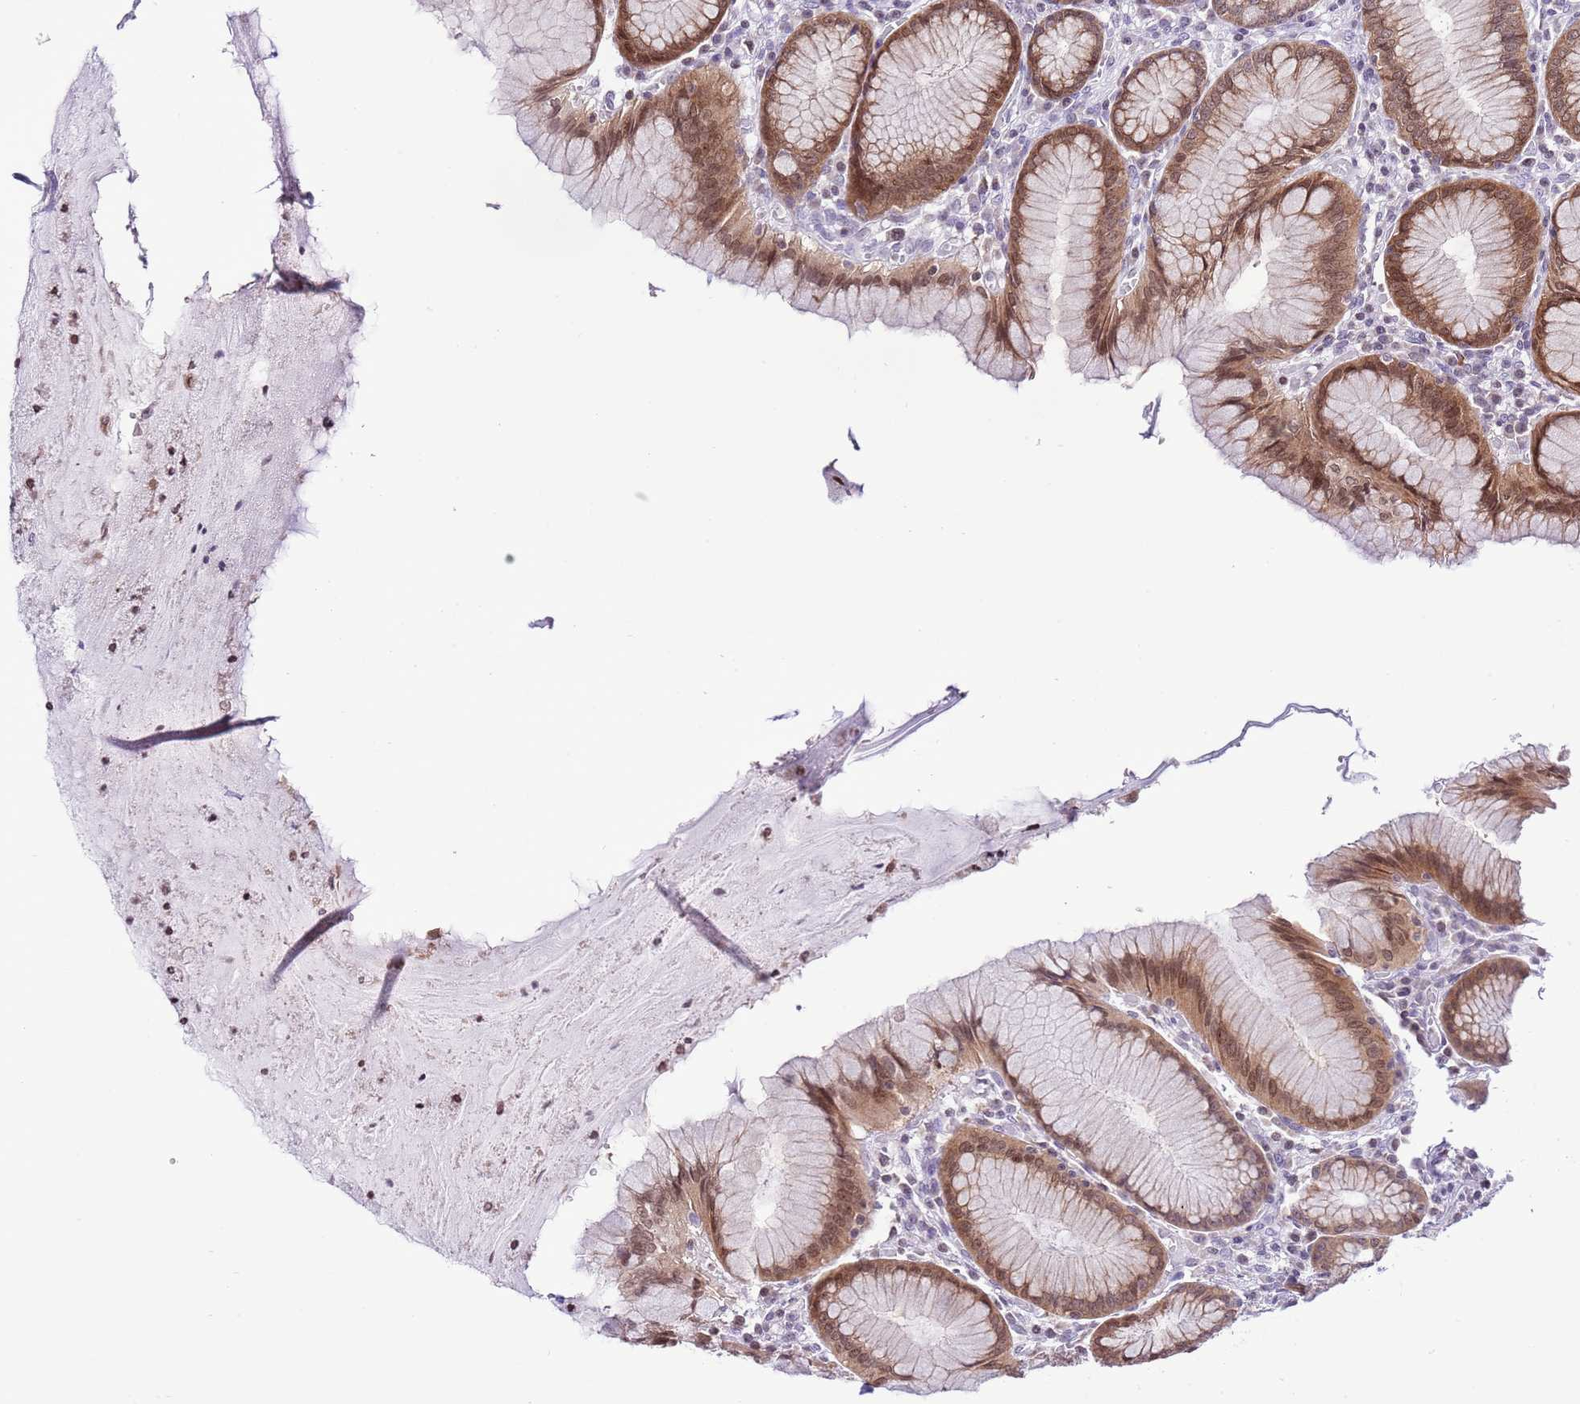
{"staining": {"intensity": "moderate", "quantity": "25%-75%", "location": "cytoplasmic/membranous,nuclear"}, "tissue": "stomach", "cell_type": "Glandular cells", "image_type": "normal", "snomed": [{"axis": "morphology", "description": "Normal tissue, NOS"}, {"axis": "topography", "description": "Stomach"}], "caption": "Stomach stained with DAB IHC demonstrates medium levels of moderate cytoplasmic/membranous,nuclear expression in about 25%-75% of glandular cells. The protein of interest is stained brown, and the nuclei are stained in blue (DAB (3,3'-diaminobenzidine) IHC with brightfield microscopy, high magnification).", "gene": "PRR15", "patient": {"sex": "male", "age": 55}}